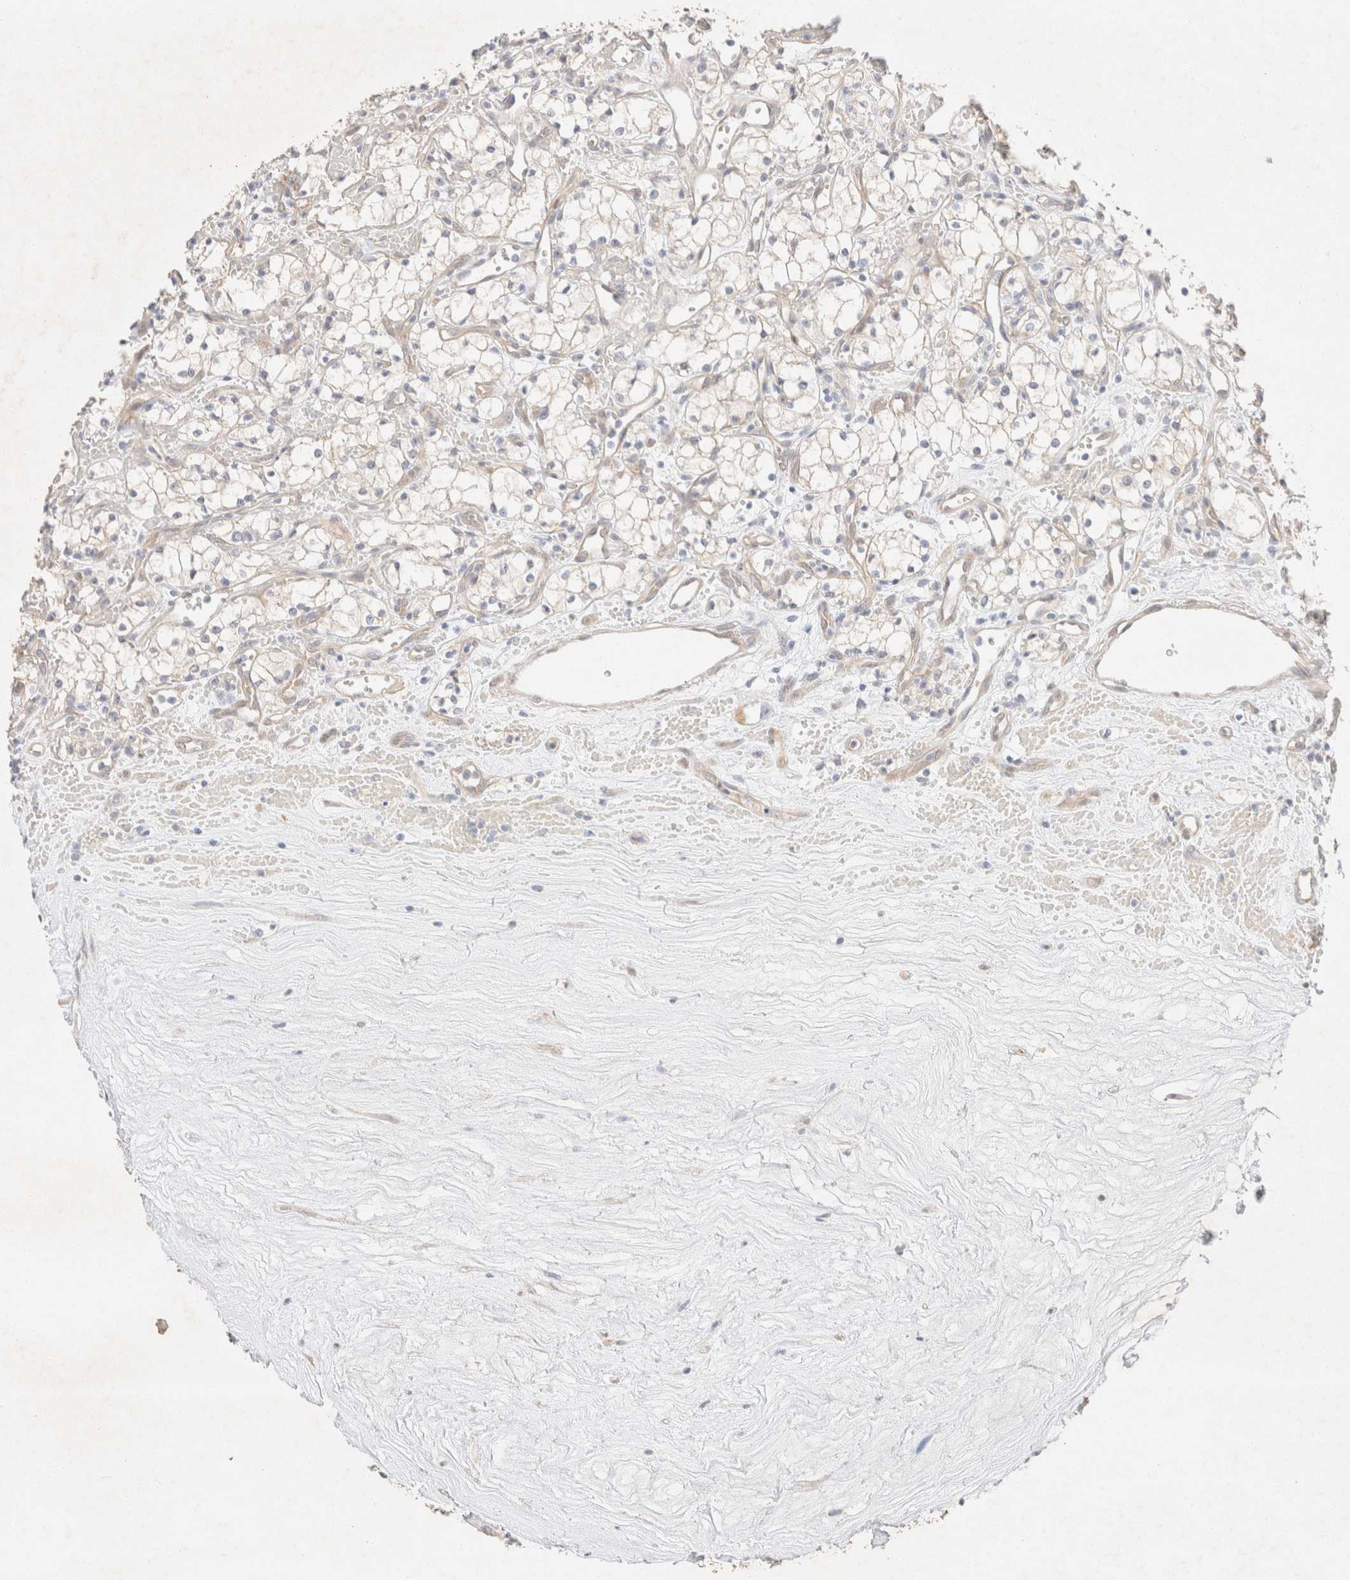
{"staining": {"intensity": "negative", "quantity": "none", "location": "none"}, "tissue": "renal cancer", "cell_type": "Tumor cells", "image_type": "cancer", "snomed": [{"axis": "morphology", "description": "Adenocarcinoma, NOS"}, {"axis": "topography", "description": "Kidney"}], "caption": "IHC micrograph of renal cancer (adenocarcinoma) stained for a protein (brown), which reveals no staining in tumor cells.", "gene": "CSNK1E", "patient": {"sex": "male", "age": 59}}